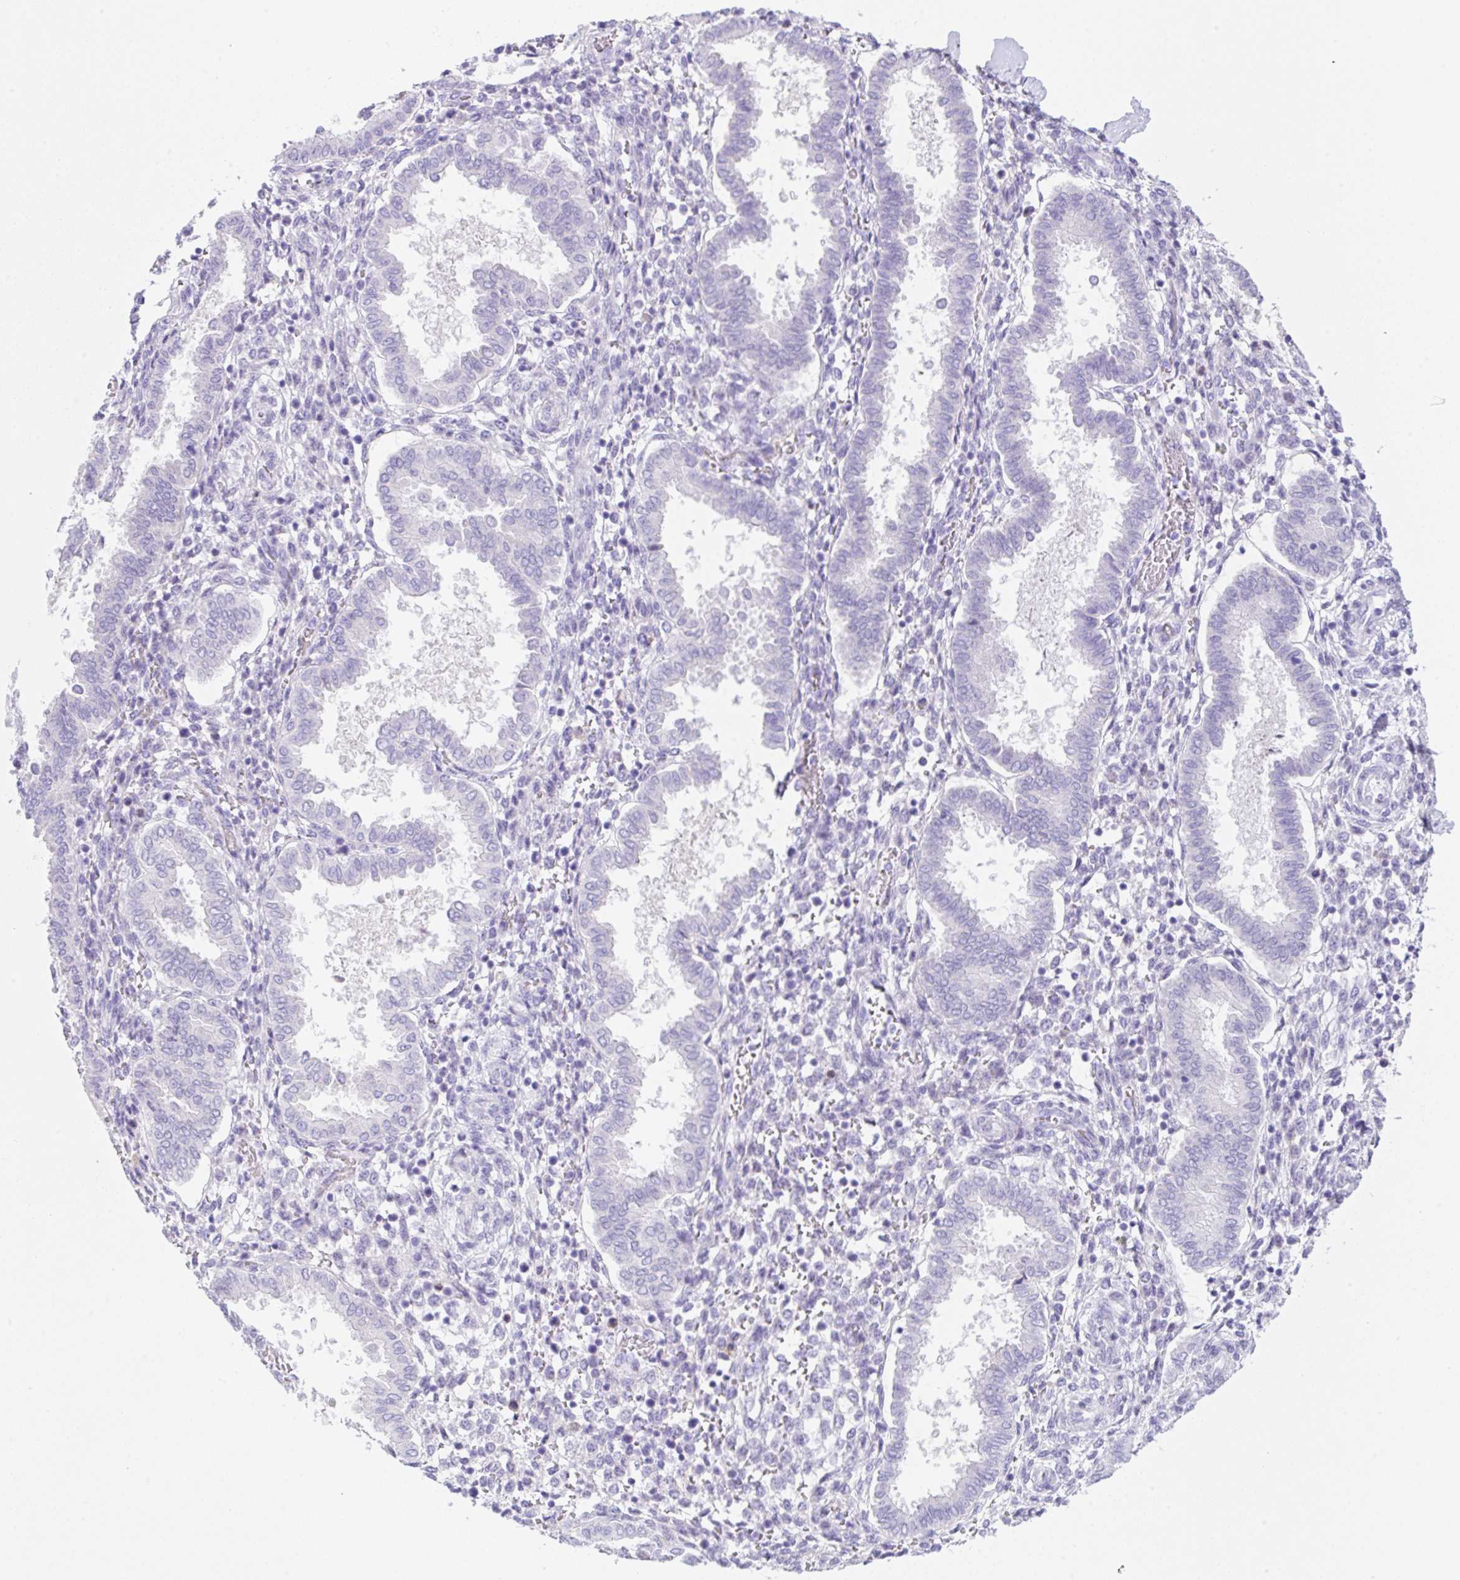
{"staining": {"intensity": "negative", "quantity": "none", "location": "none"}, "tissue": "endometrium", "cell_type": "Cells in endometrial stroma", "image_type": "normal", "snomed": [{"axis": "morphology", "description": "Normal tissue, NOS"}, {"axis": "topography", "description": "Endometrium"}], "caption": "An immunohistochemistry photomicrograph of unremarkable endometrium is shown. There is no staining in cells in endometrial stroma of endometrium.", "gene": "KLK8", "patient": {"sex": "female", "age": 24}}